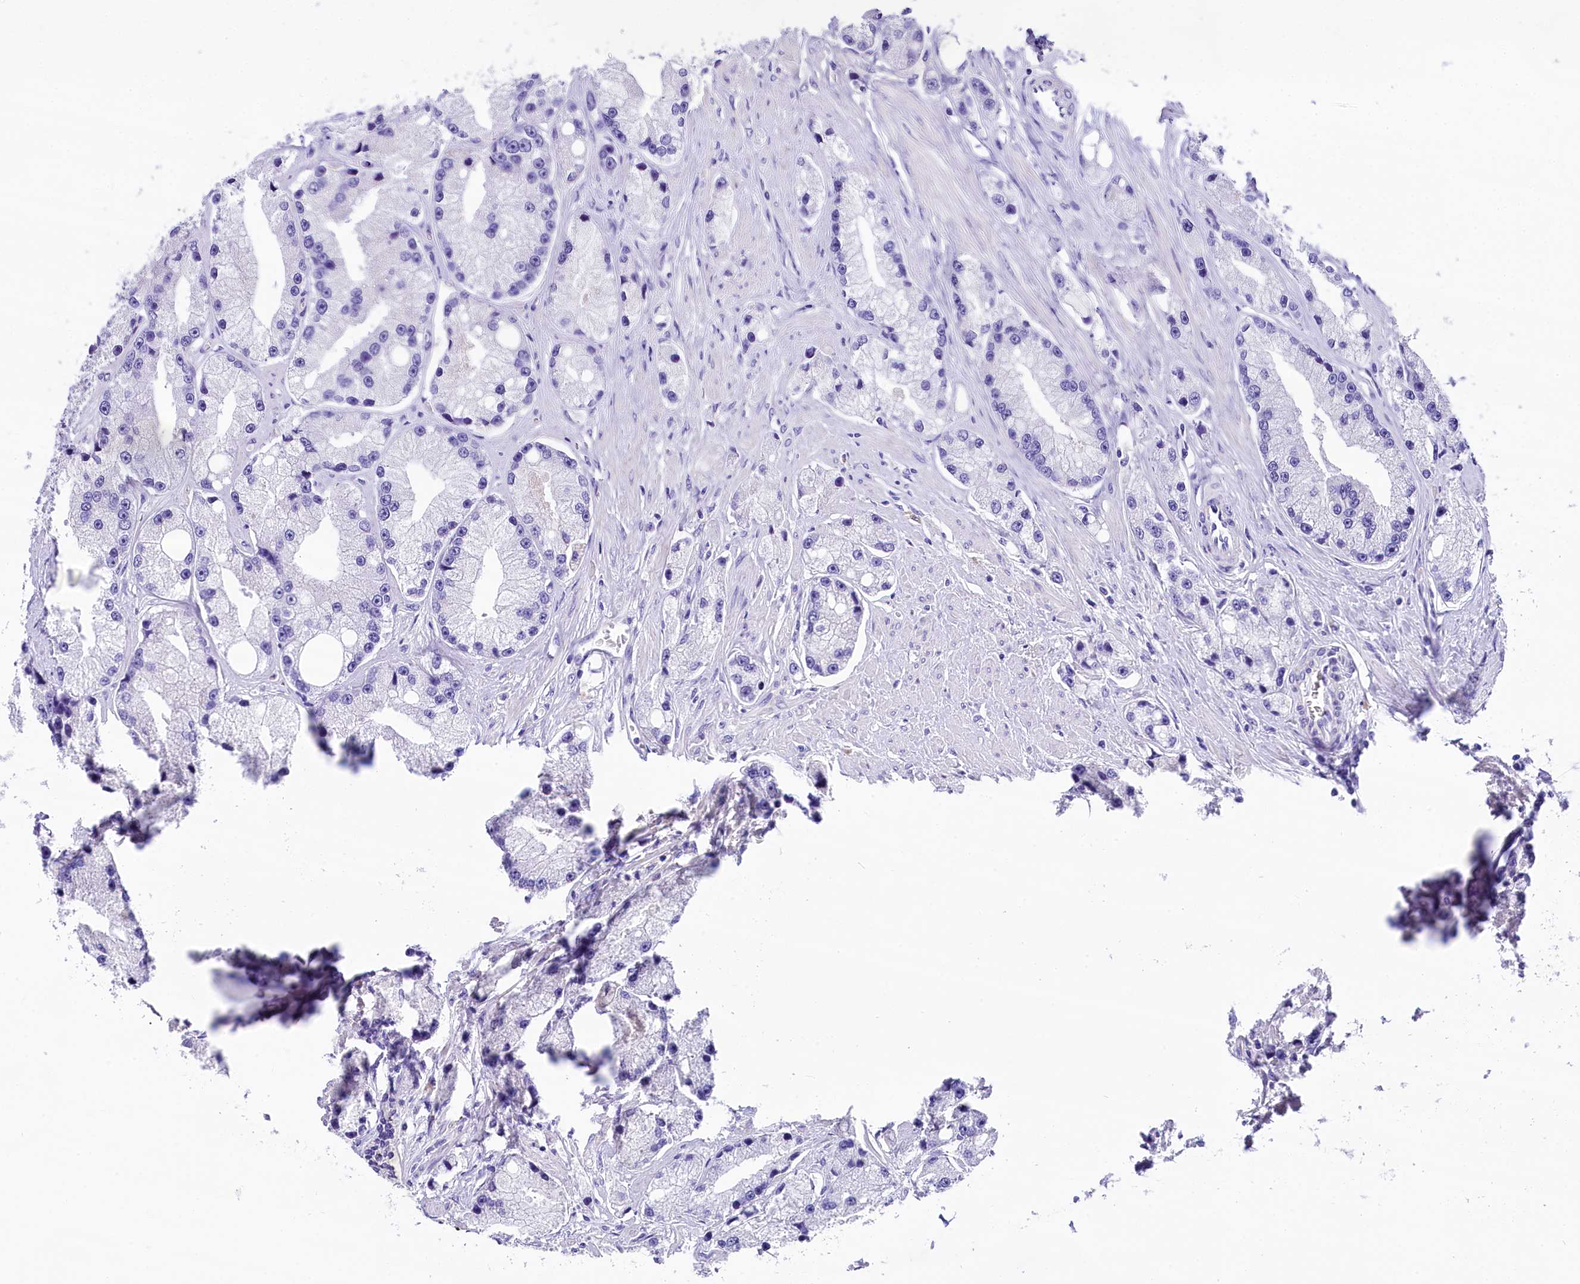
{"staining": {"intensity": "negative", "quantity": "none", "location": "none"}, "tissue": "prostate cancer", "cell_type": "Tumor cells", "image_type": "cancer", "snomed": [{"axis": "morphology", "description": "Adenocarcinoma, High grade"}, {"axis": "topography", "description": "Prostate"}], "caption": "Immunohistochemistry (IHC) of human prostate adenocarcinoma (high-grade) reveals no positivity in tumor cells.", "gene": "SKIDA1", "patient": {"sex": "male", "age": 74}}